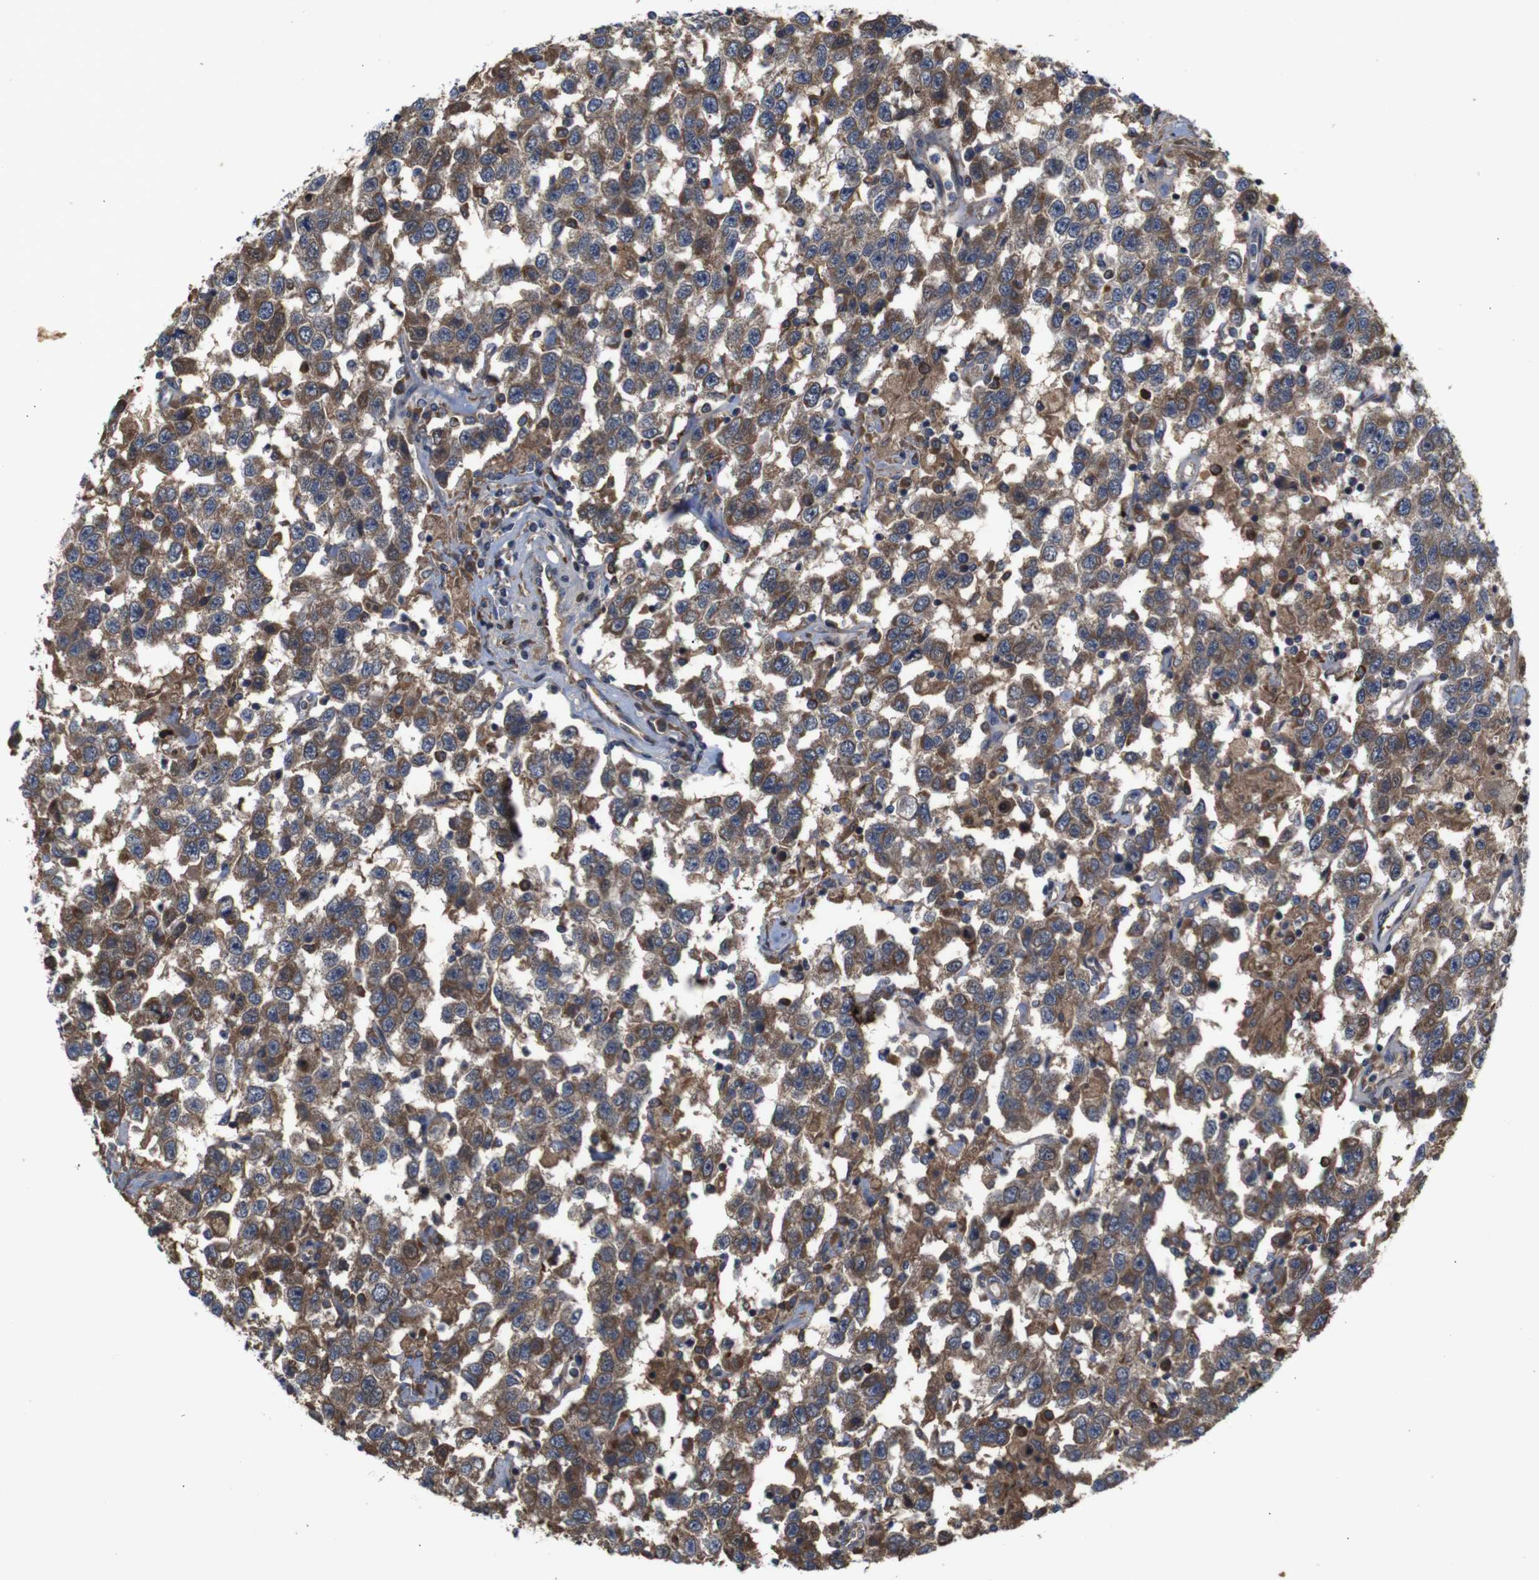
{"staining": {"intensity": "moderate", "quantity": ">75%", "location": "cytoplasmic/membranous"}, "tissue": "testis cancer", "cell_type": "Tumor cells", "image_type": "cancer", "snomed": [{"axis": "morphology", "description": "Seminoma, NOS"}, {"axis": "topography", "description": "Testis"}], "caption": "A high-resolution image shows immunohistochemistry staining of testis cancer, which exhibits moderate cytoplasmic/membranous staining in about >75% of tumor cells.", "gene": "PTPN1", "patient": {"sex": "male", "age": 41}}